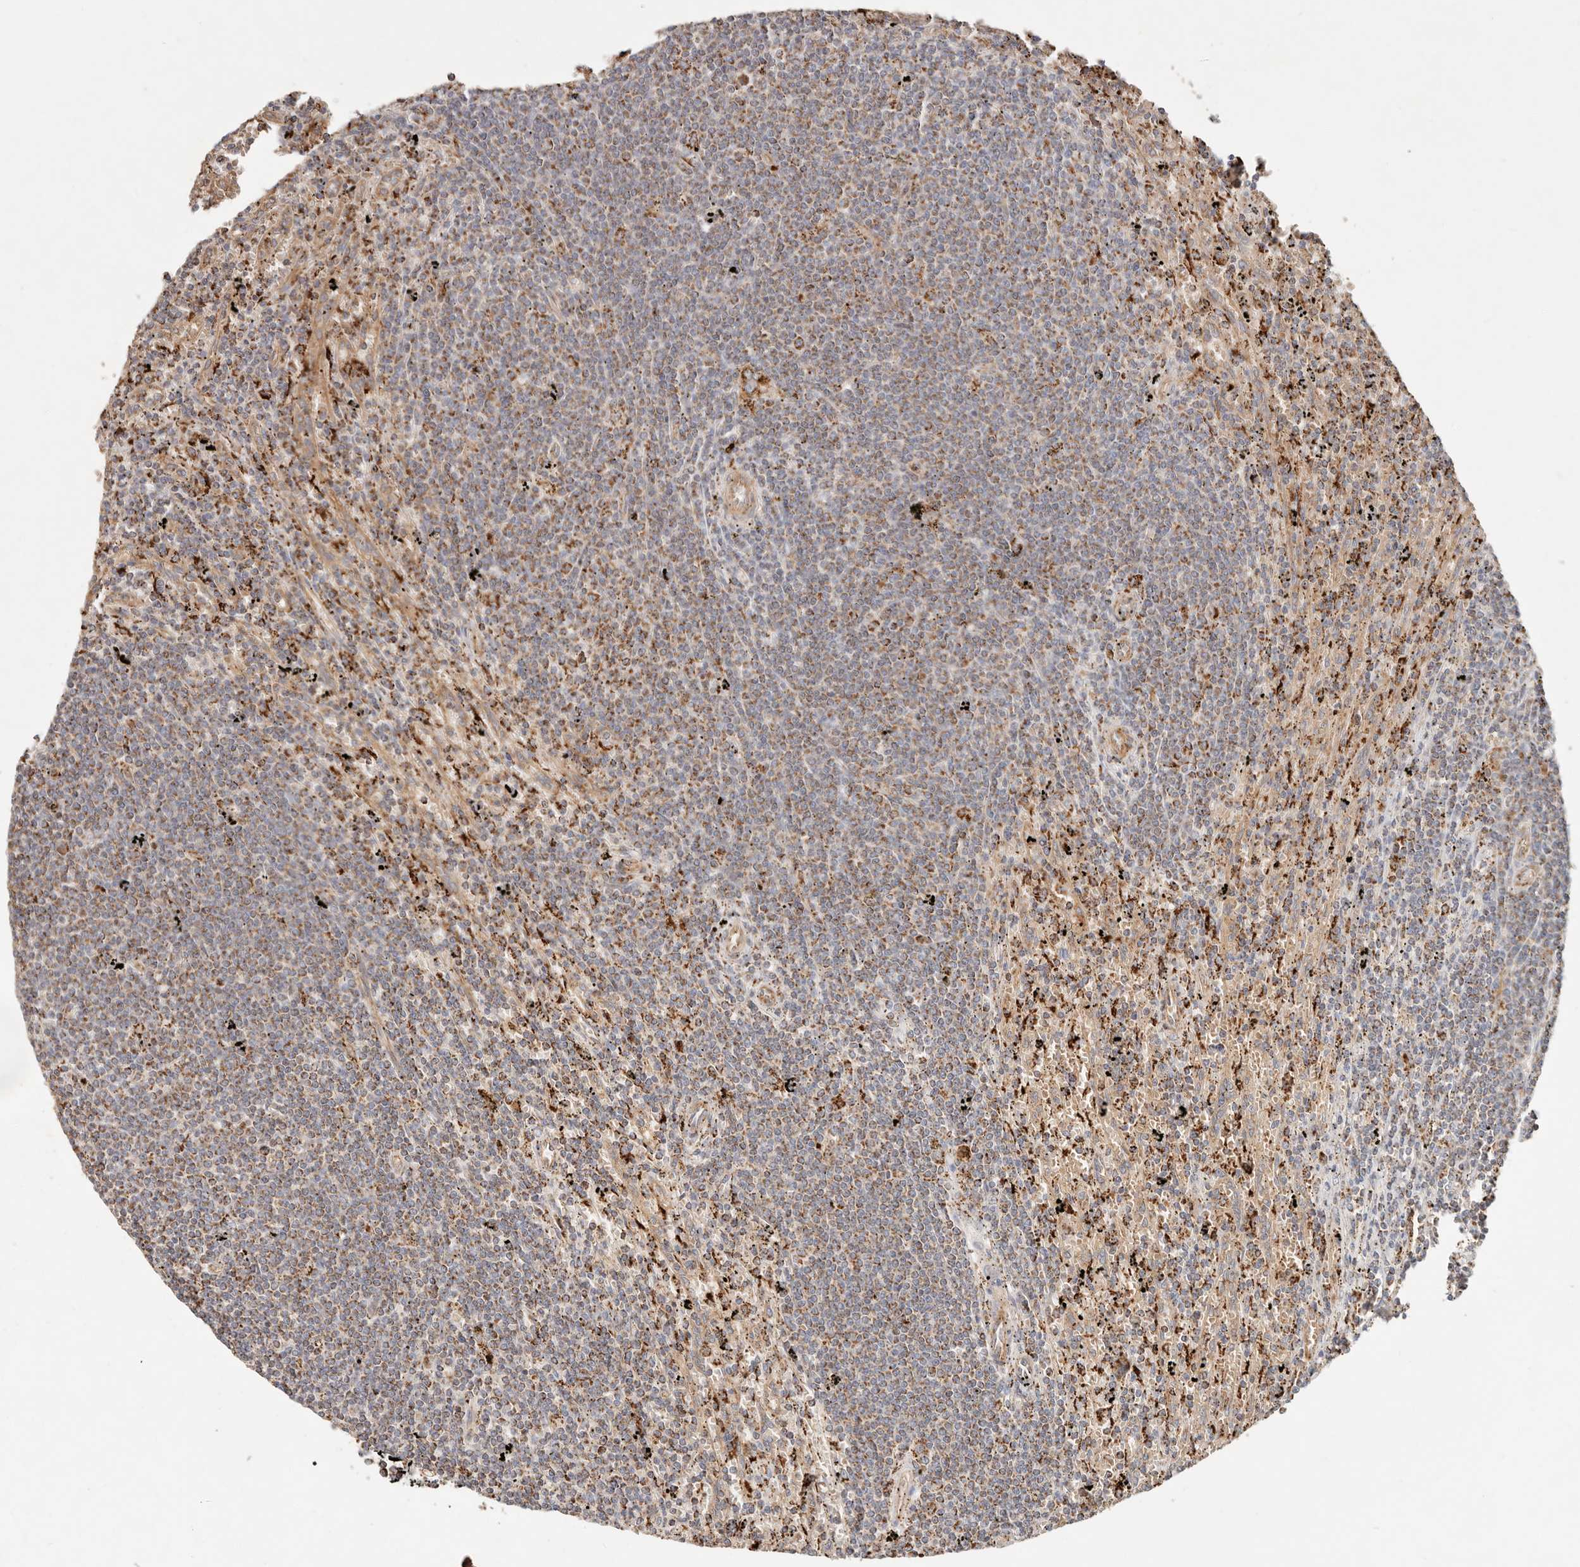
{"staining": {"intensity": "moderate", "quantity": ">75%", "location": "cytoplasmic/membranous"}, "tissue": "lymphoma", "cell_type": "Tumor cells", "image_type": "cancer", "snomed": [{"axis": "morphology", "description": "Malignant lymphoma, non-Hodgkin's type, Low grade"}, {"axis": "topography", "description": "Spleen"}], "caption": "IHC micrograph of human lymphoma stained for a protein (brown), which displays medium levels of moderate cytoplasmic/membranous positivity in approximately >75% of tumor cells.", "gene": "ARHGEF10L", "patient": {"sex": "male", "age": 76}}